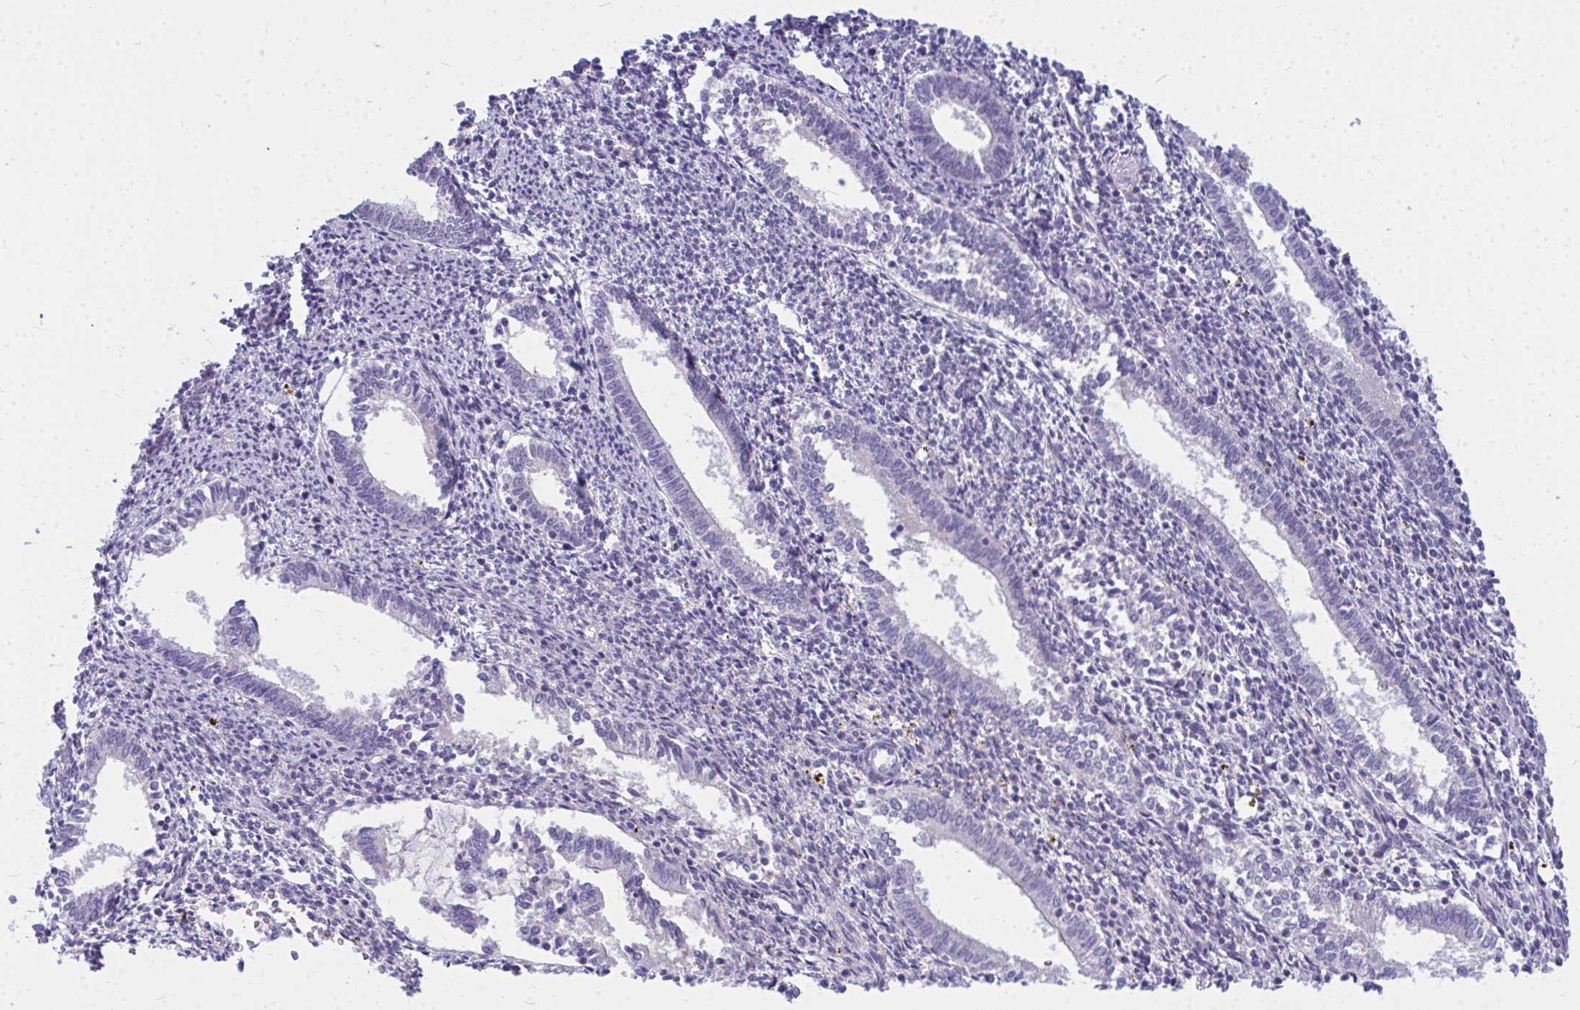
{"staining": {"intensity": "negative", "quantity": "none", "location": "none"}, "tissue": "endometrium", "cell_type": "Cells in endometrial stroma", "image_type": "normal", "snomed": [{"axis": "morphology", "description": "Normal tissue, NOS"}, {"axis": "topography", "description": "Endometrium"}], "caption": "The micrograph shows no staining of cells in endometrial stroma in benign endometrium. (DAB (3,3'-diaminobenzidine) IHC visualized using brightfield microscopy, high magnification).", "gene": "ZSCAN25", "patient": {"sex": "female", "age": 41}}